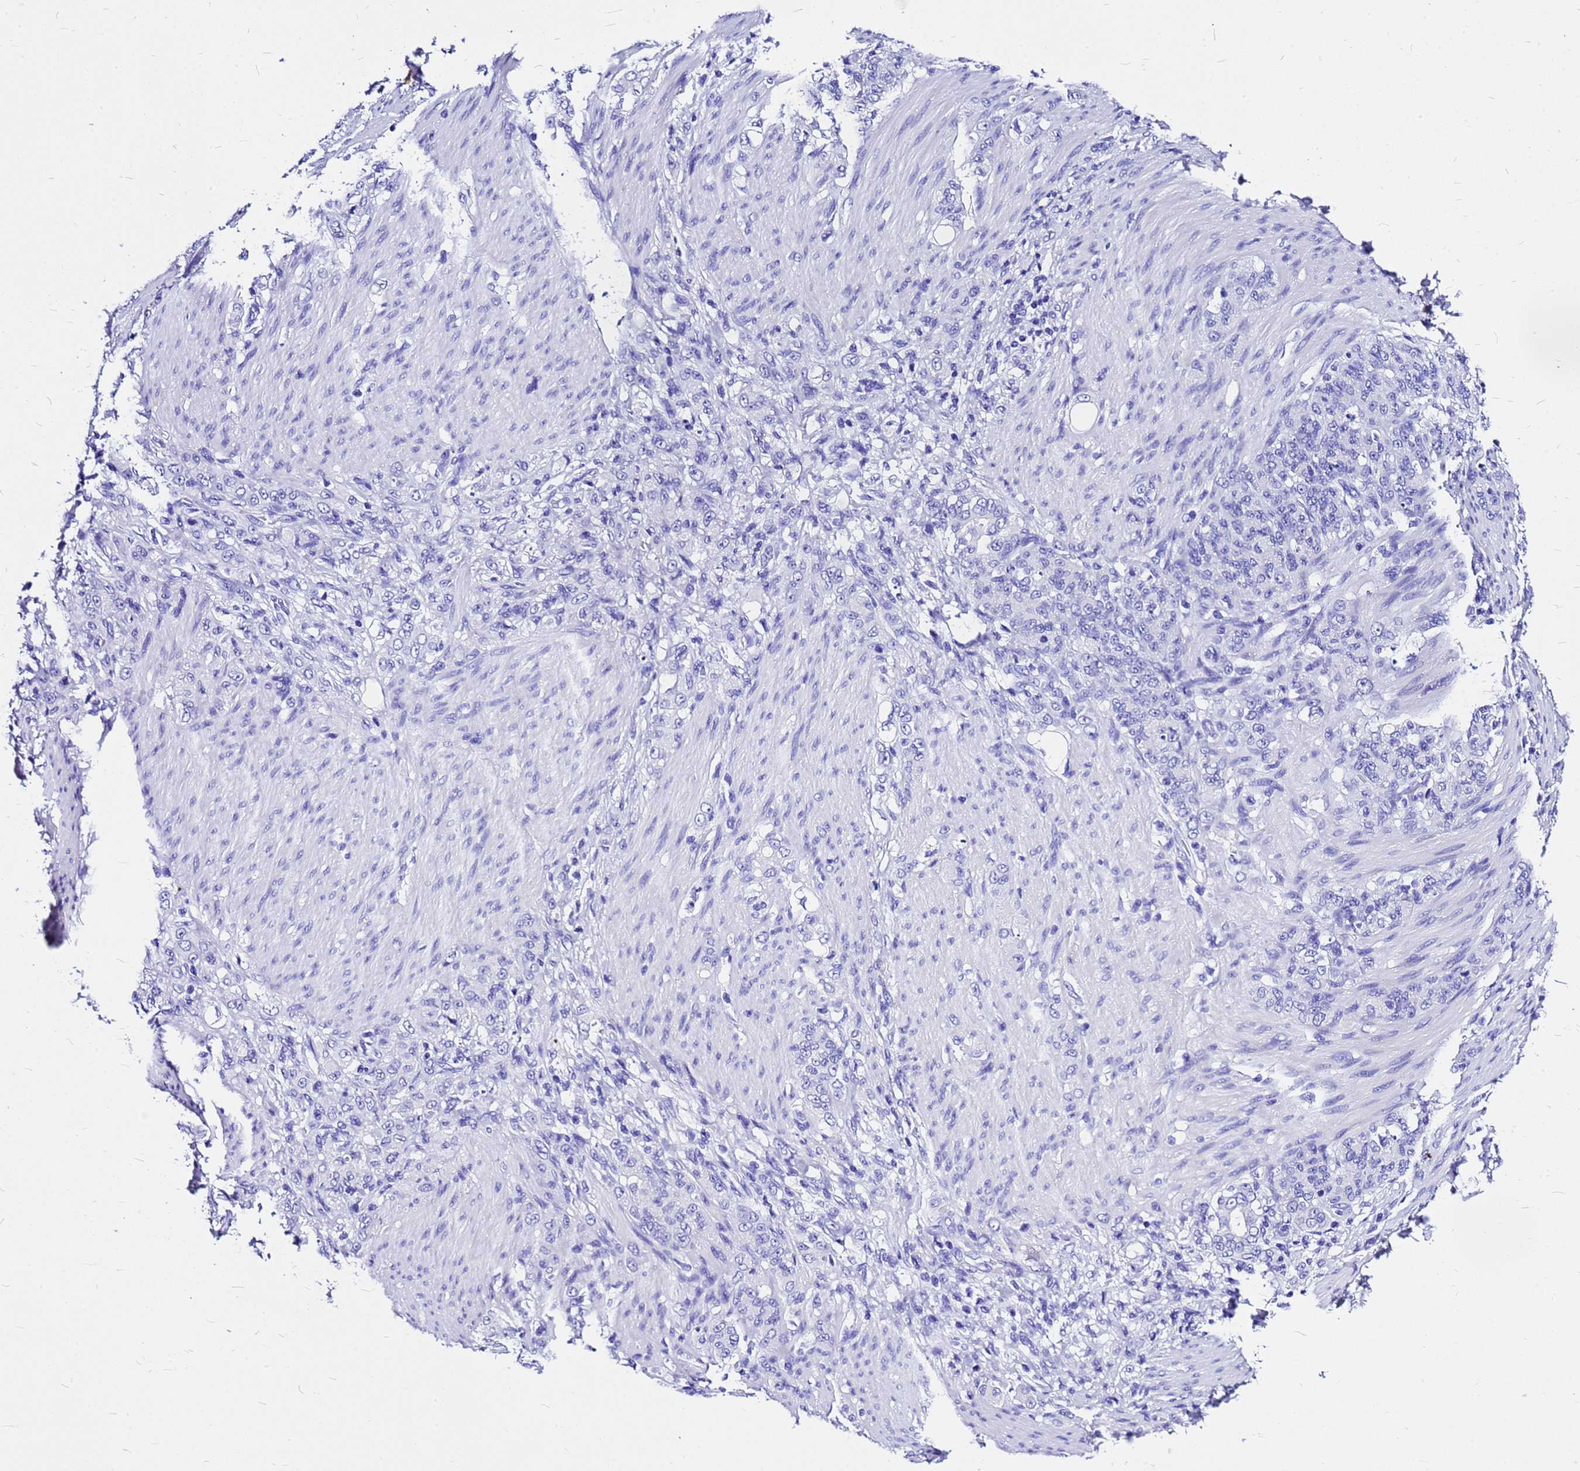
{"staining": {"intensity": "negative", "quantity": "none", "location": "none"}, "tissue": "stomach cancer", "cell_type": "Tumor cells", "image_type": "cancer", "snomed": [{"axis": "morphology", "description": "Adenocarcinoma, NOS"}, {"axis": "topography", "description": "Stomach"}], "caption": "High magnification brightfield microscopy of stomach cancer (adenocarcinoma) stained with DAB (3,3'-diaminobenzidine) (brown) and counterstained with hematoxylin (blue): tumor cells show no significant expression.", "gene": "HERC4", "patient": {"sex": "female", "age": 79}}